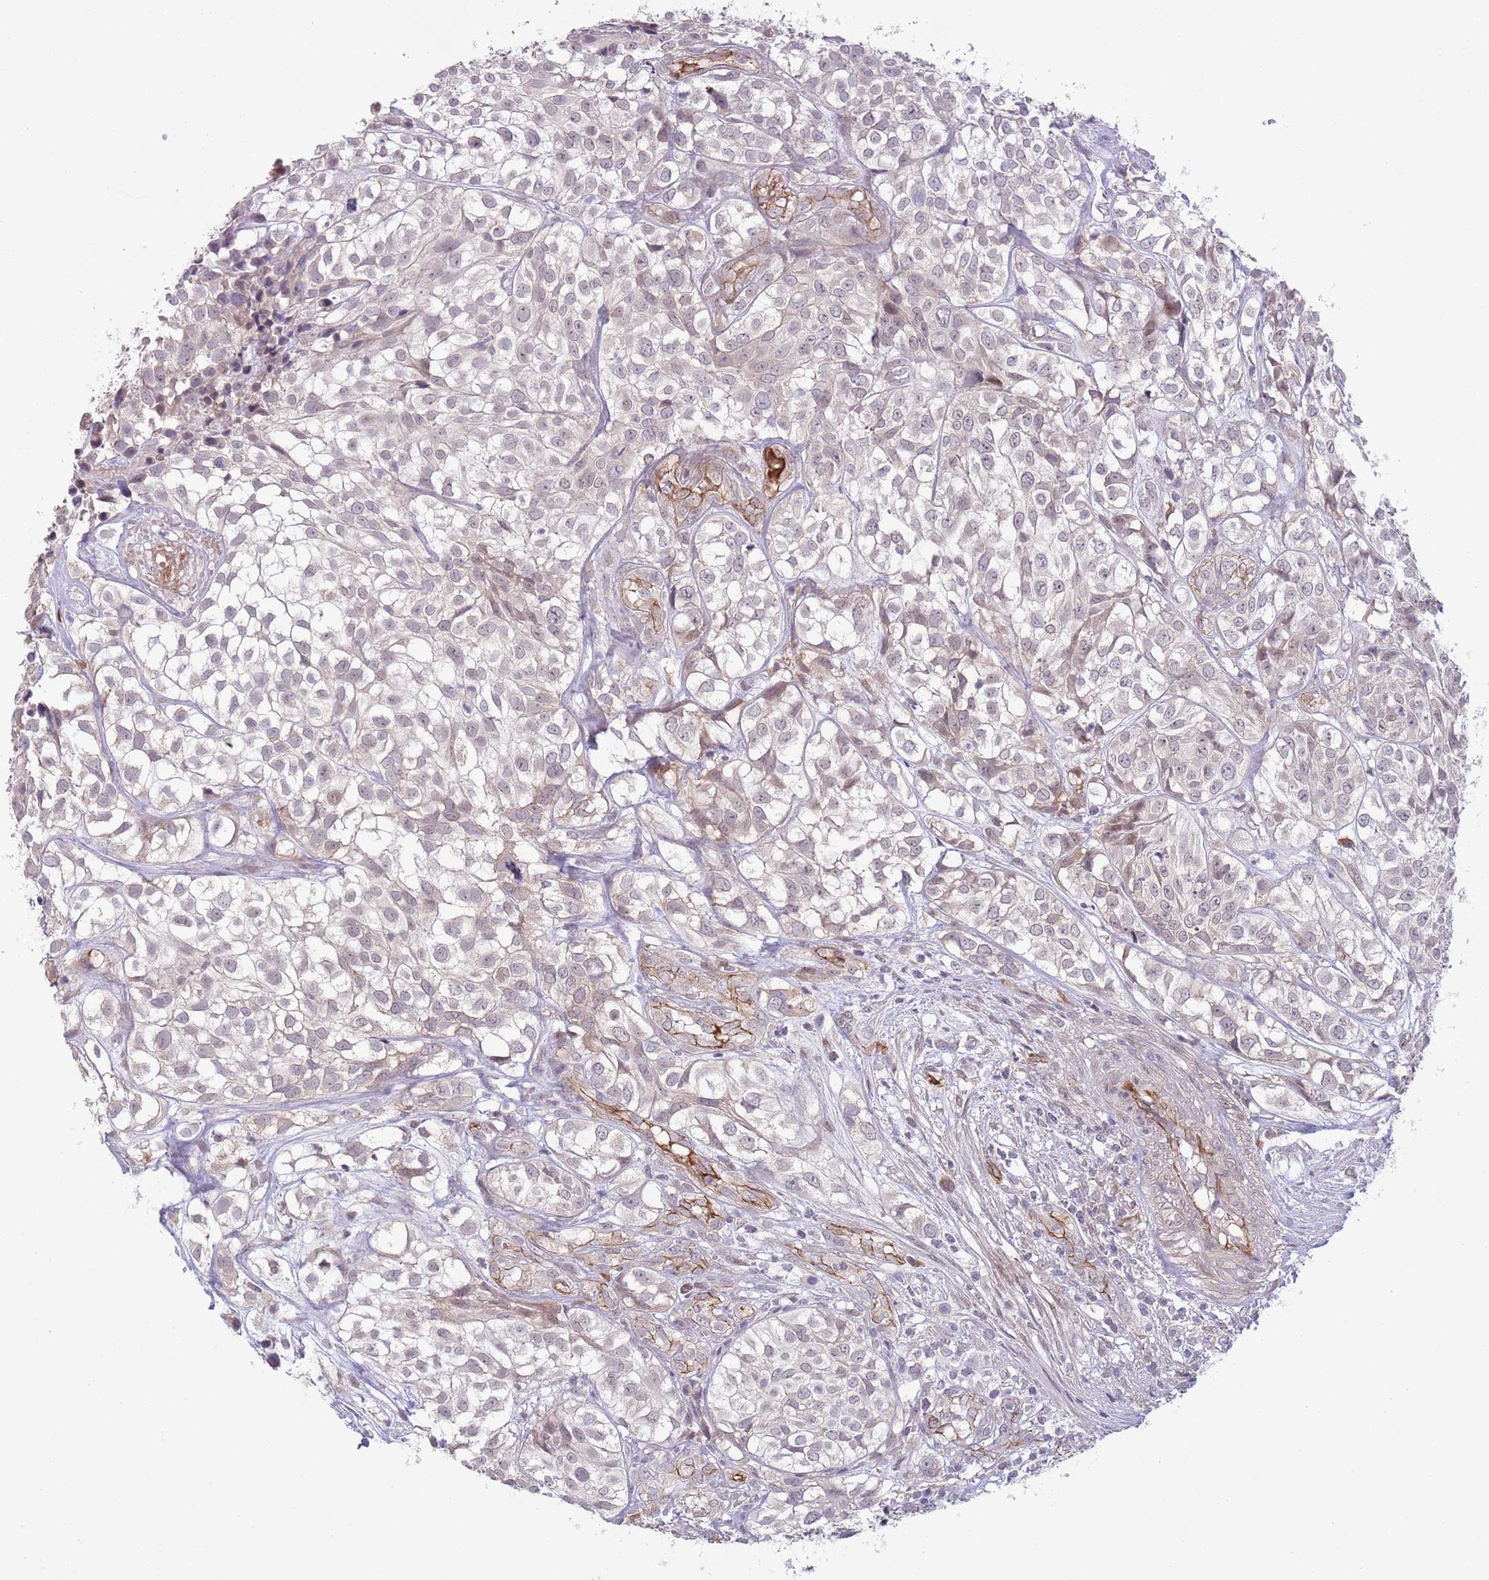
{"staining": {"intensity": "weak", "quantity": "<25%", "location": "cytoplasmic/membranous"}, "tissue": "urothelial cancer", "cell_type": "Tumor cells", "image_type": "cancer", "snomed": [{"axis": "morphology", "description": "Urothelial carcinoma, High grade"}, {"axis": "topography", "description": "Urinary bladder"}], "caption": "This is an IHC micrograph of urothelial cancer. There is no expression in tumor cells.", "gene": "DPP10", "patient": {"sex": "male", "age": 56}}